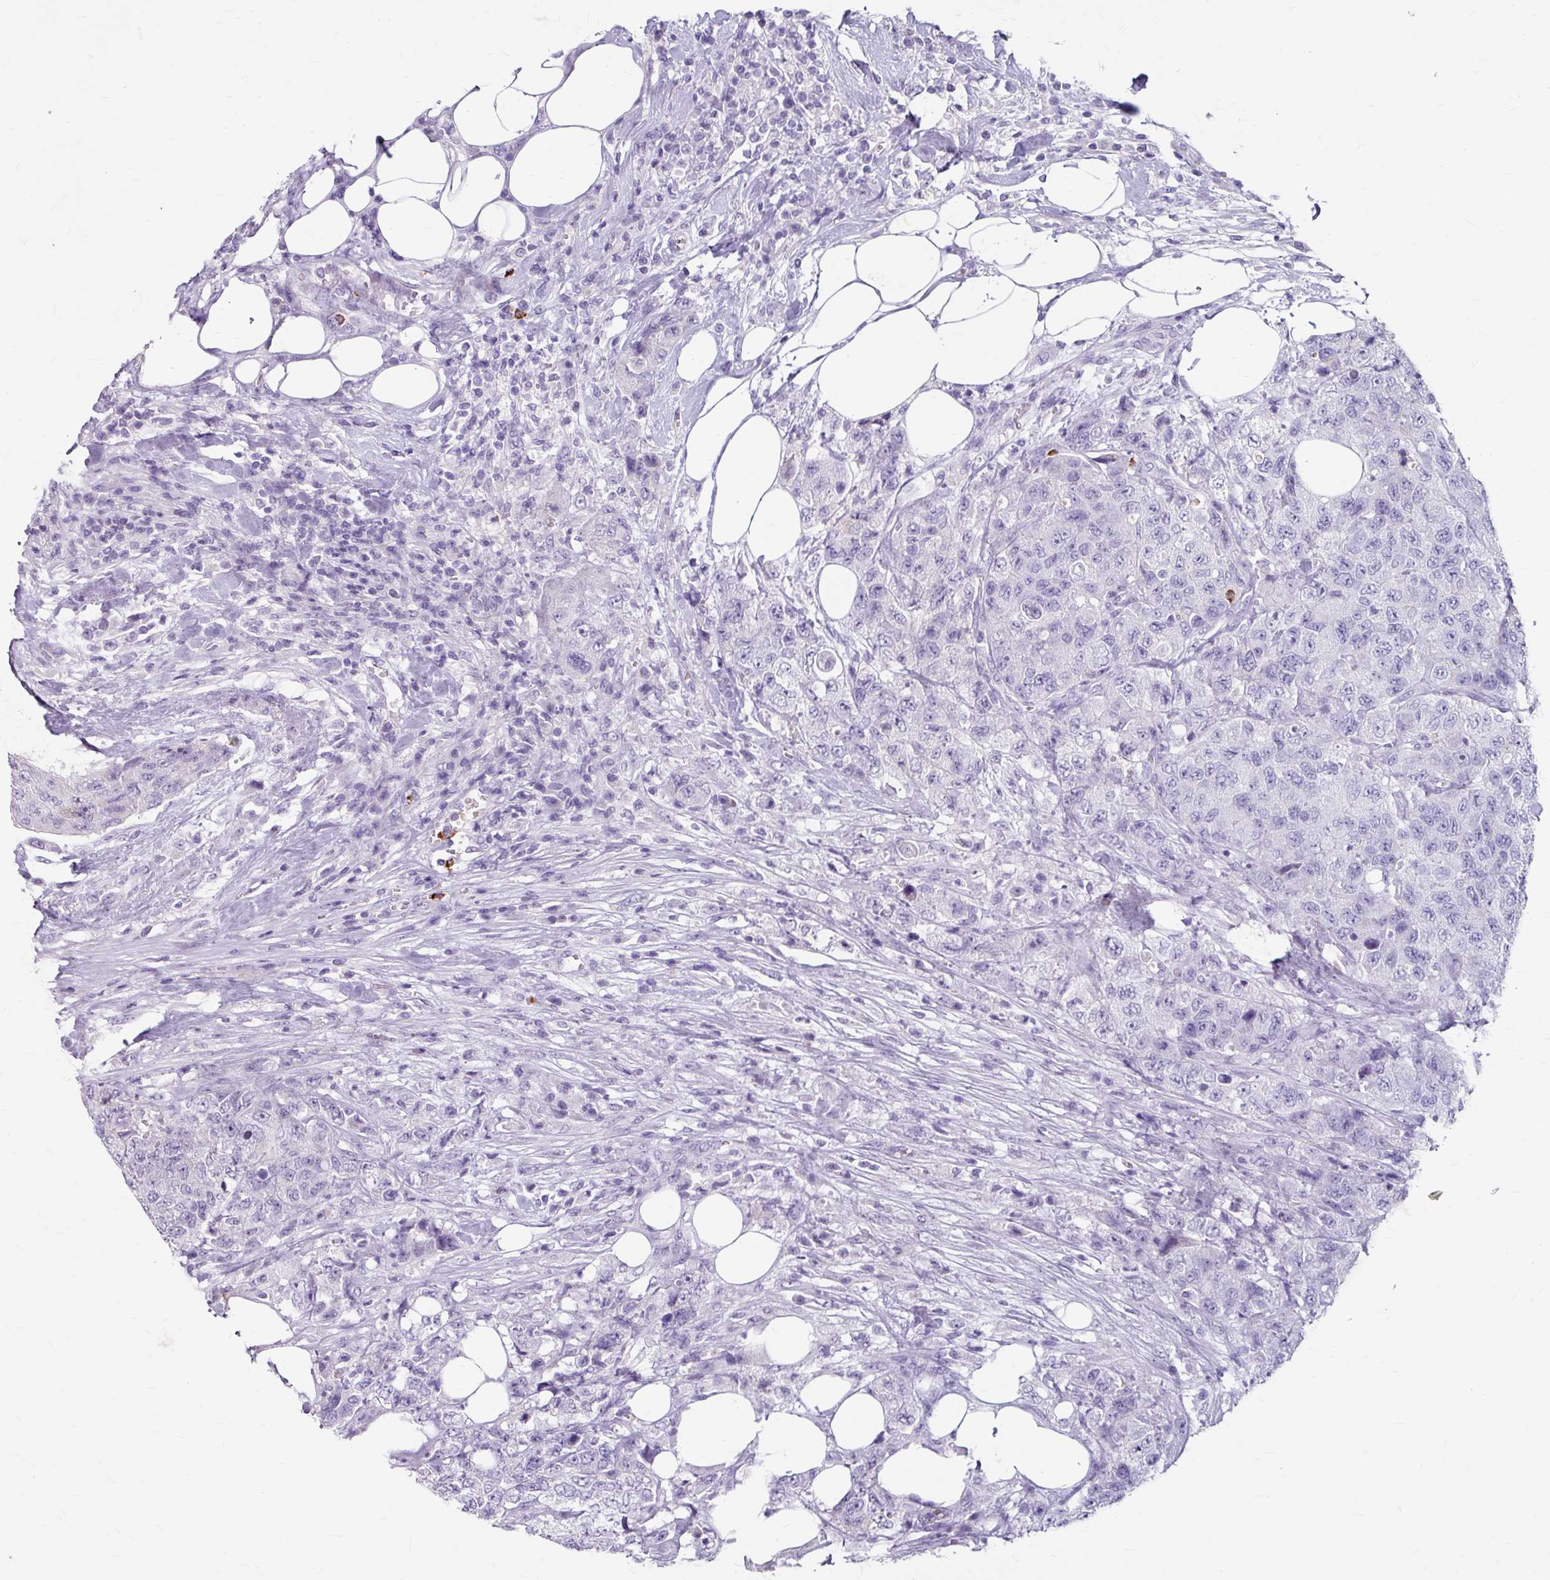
{"staining": {"intensity": "negative", "quantity": "none", "location": "none"}, "tissue": "urothelial cancer", "cell_type": "Tumor cells", "image_type": "cancer", "snomed": [{"axis": "morphology", "description": "Urothelial carcinoma, High grade"}, {"axis": "topography", "description": "Urinary bladder"}], "caption": "This is an immunohistochemistry histopathology image of human urothelial cancer. There is no positivity in tumor cells.", "gene": "ANKRD1", "patient": {"sex": "female", "age": 78}}